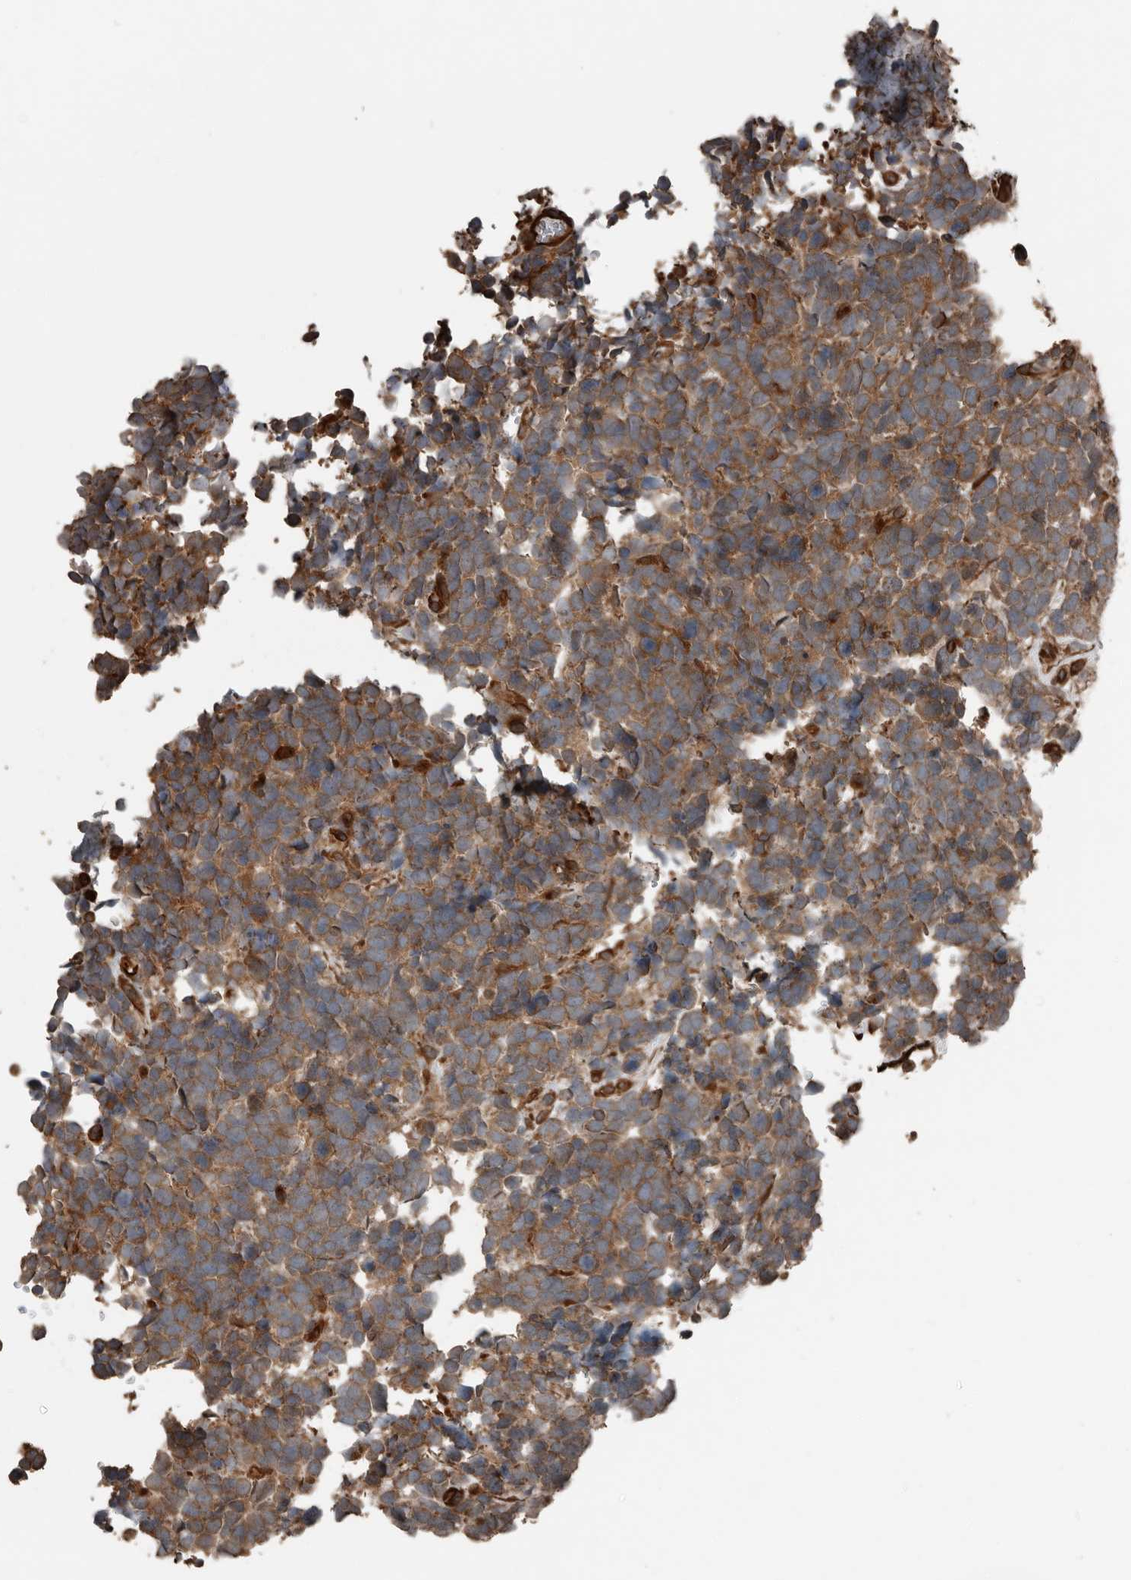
{"staining": {"intensity": "moderate", "quantity": ">75%", "location": "cytoplasmic/membranous"}, "tissue": "urothelial cancer", "cell_type": "Tumor cells", "image_type": "cancer", "snomed": [{"axis": "morphology", "description": "Urothelial carcinoma, High grade"}, {"axis": "topography", "description": "Urinary bladder"}], "caption": "Immunohistochemical staining of urothelial cancer displays medium levels of moderate cytoplasmic/membranous protein staining in approximately >75% of tumor cells. (DAB (3,3'-diaminobenzidine) IHC with brightfield microscopy, high magnification).", "gene": "YOD1", "patient": {"sex": "female", "age": 82}}